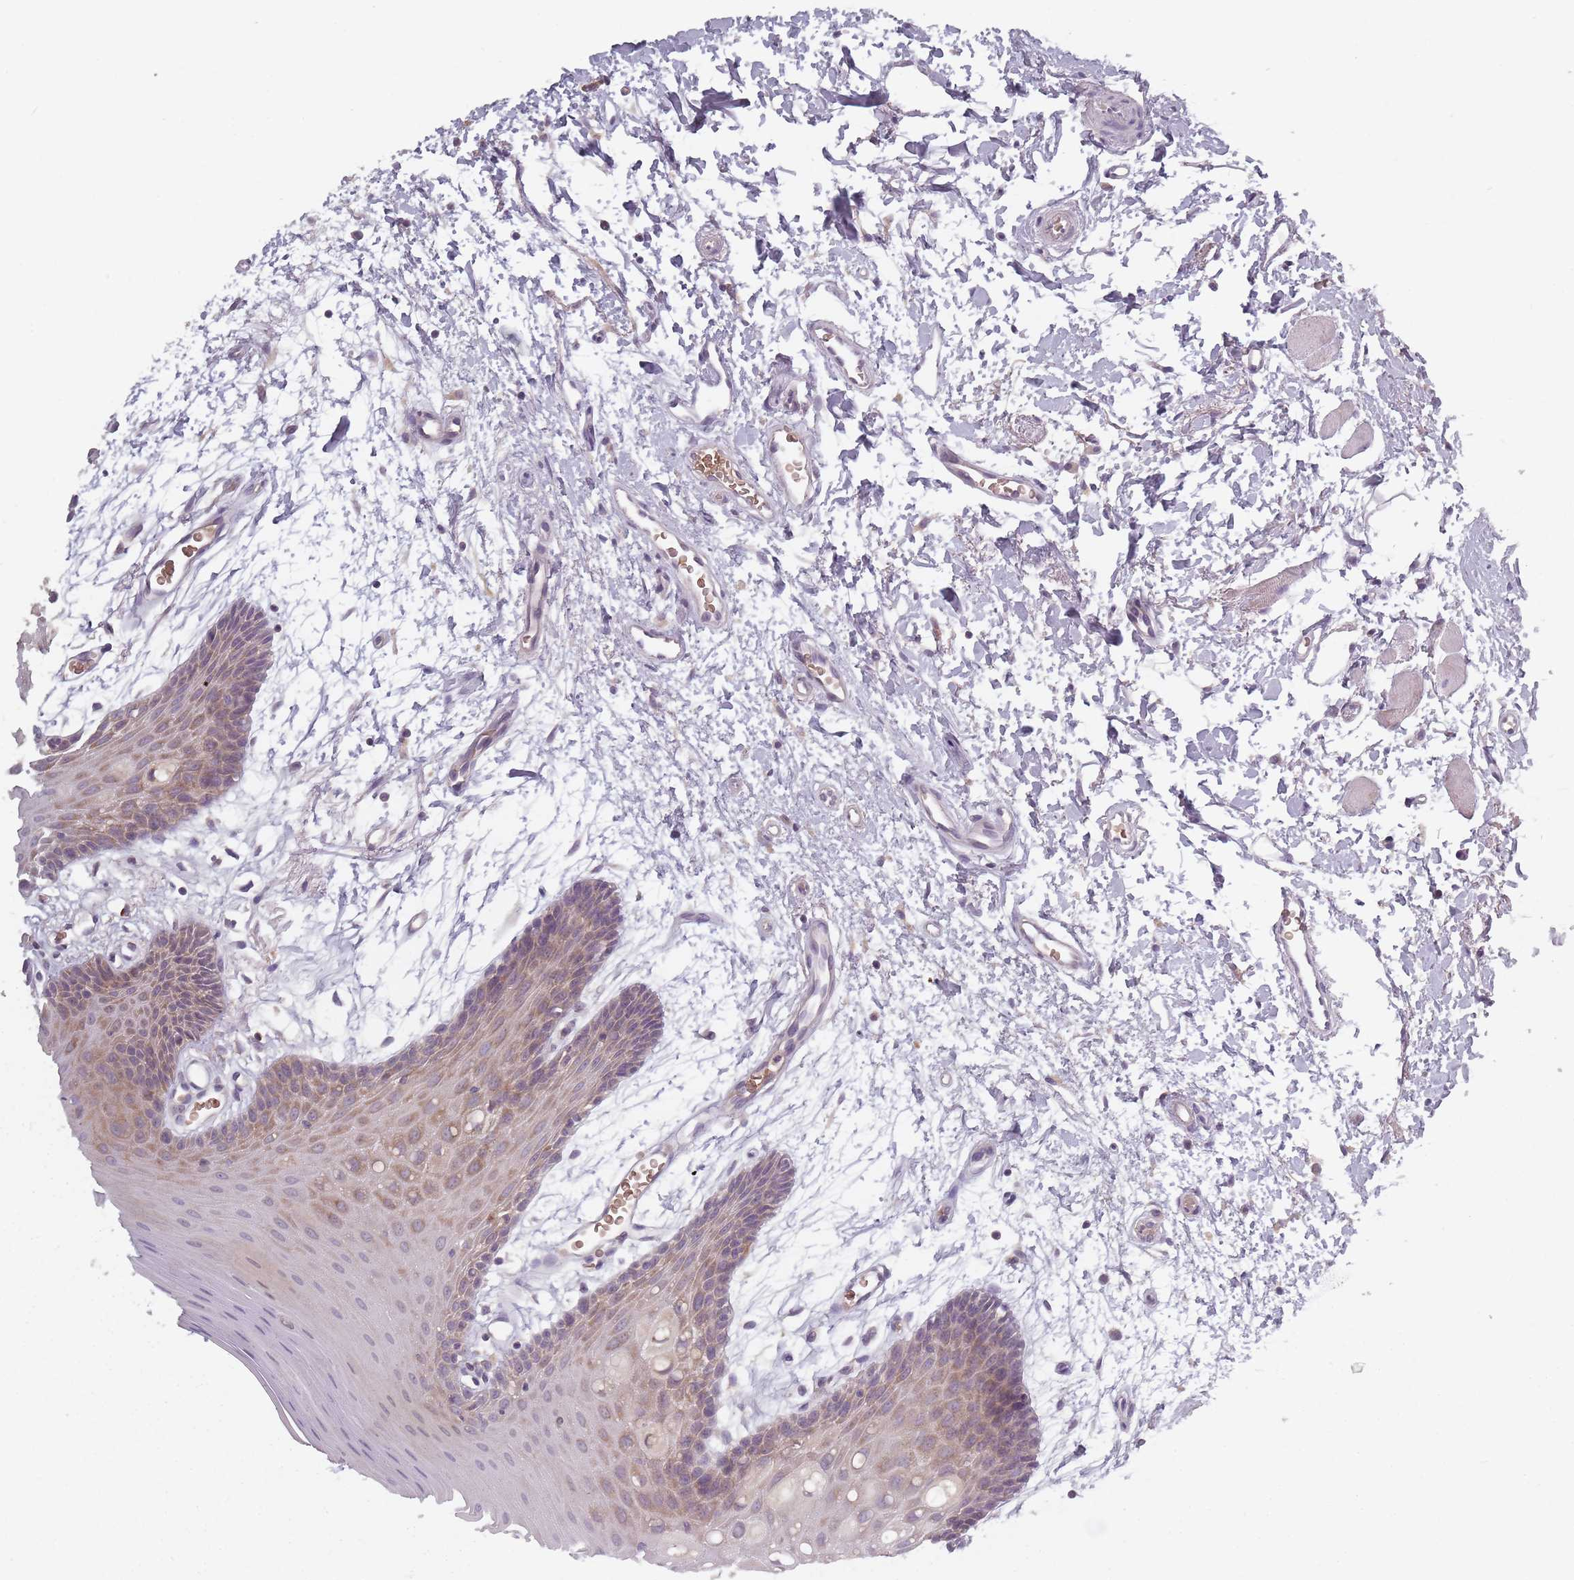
{"staining": {"intensity": "moderate", "quantity": "25%-75%", "location": "cytoplasmic/membranous"}, "tissue": "oral mucosa", "cell_type": "Squamous epithelial cells", "image_type": "normal", "snomed": [{"axis": "morphology", "description": "Normal tissue, NOS"}, {"axis": "topography", "description": "Skeletal muscle"}, {"axis": "topography", "description": "Oral tissue"}, {"axis": "topography", "description": "Salivary gland"}, {"axis": "topography", "description": "Peripheral nerve tissue"}], "caption": "High-power microscopy captured an immunohistochemistry histopathology image of unremarkable oral mucosa, revealing moderate cytoplasmic/membranous expression in approximately 25%-75% of squamous epithelial cells. (Brightfield microscopy of DAB IHC at high magnification).", "gene": "ASB13", "patient": {"sex": "male", "age": 54}}